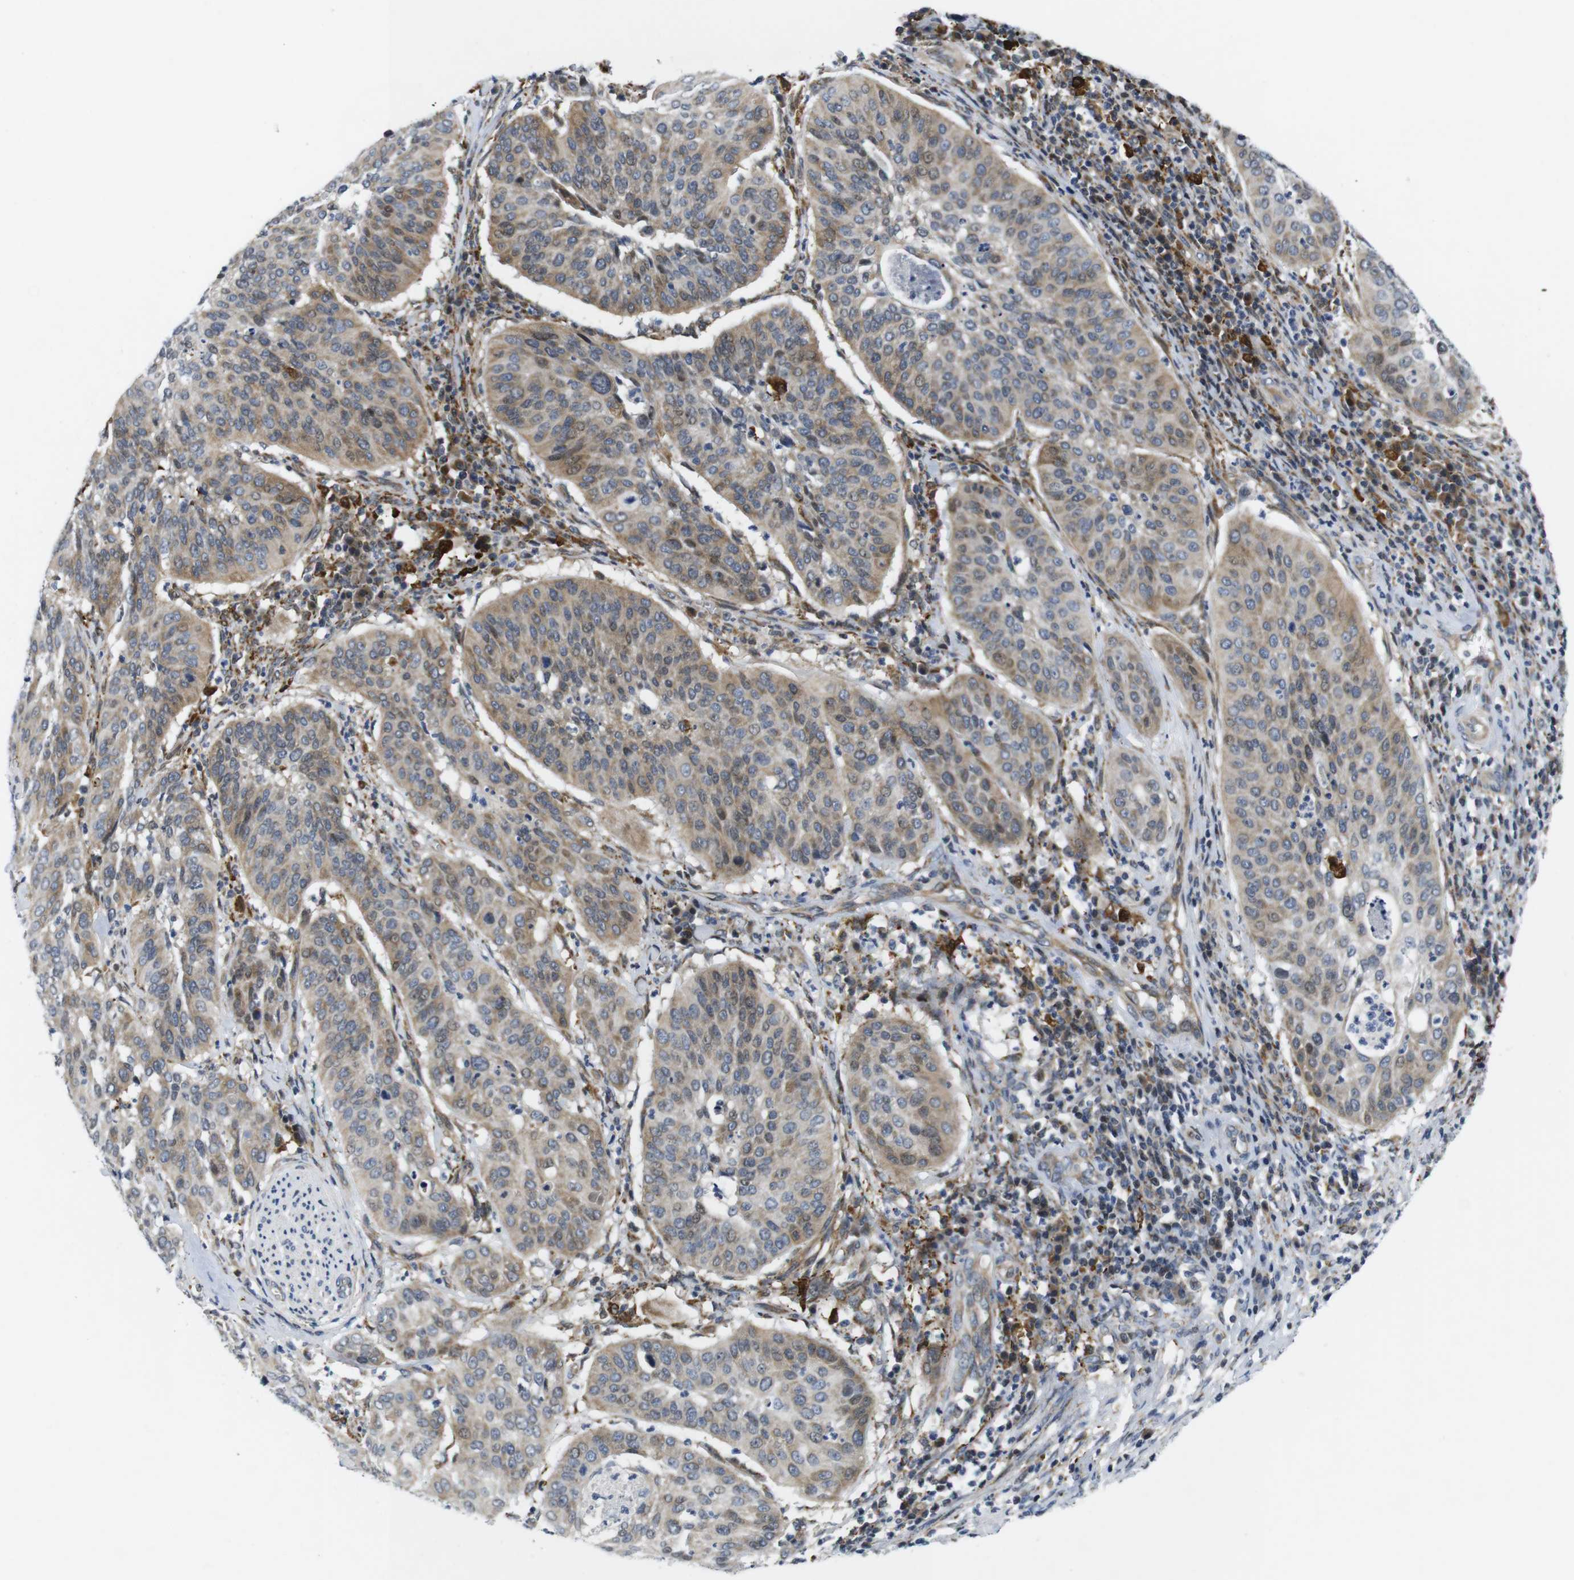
{"staining": {"intensity": "moderate", "quantity": ">75%", "location": "cytoplasmic/membranous"}, "tissue": "cervical cancer", "cell_type": "Tumor cells", "image_type": "cancer", "snomed": [{"axis": "morphology", "description": "Normal tissue, NOS"}, {"axis": "morphology", "description": "Squamous cell carcinoma, NOS"}, {"axis": "topography", "description": "Cervix"}], "caption": "High-power microscopy captured an immunohistochemistry histopathology image of squamous cell carcinoma (cervical), revealing moderate cytoplasmic/membranous positivity in approximately >75% of tumor cells. Using DAB (brown) and hematoxylin (blue) stains, captured at high magnification using brightfield microscopy.", "gene": "ROBO2", "patient": {"sex": "female", "age": 39}}